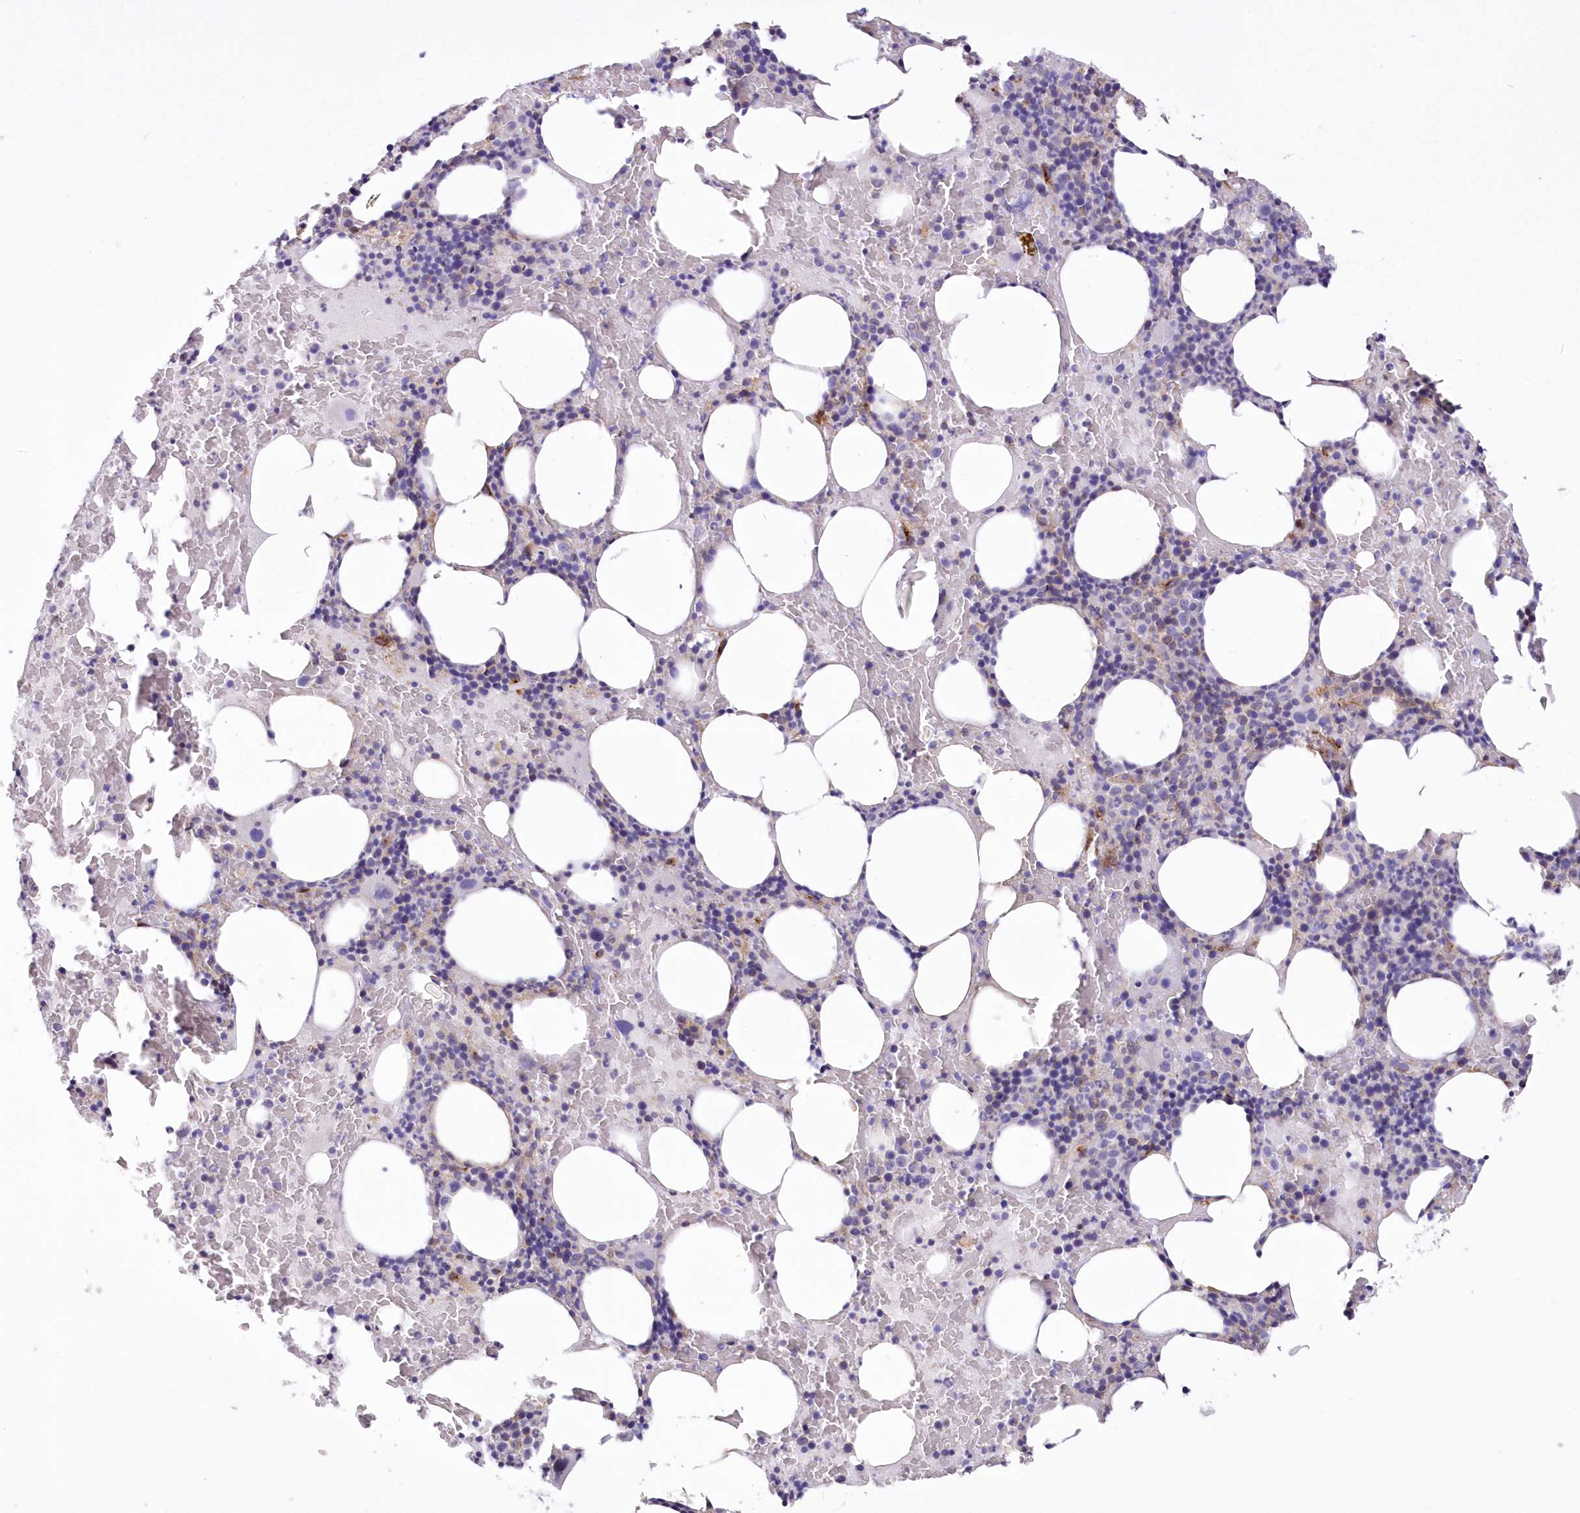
{"staining": {"intensity": "negative", "quantity": "none", "location": "none"}, "tissue": "bone marrow", "cell_type": "Hematopoietic cells", "image_type": "normal", "snomed": [{"axis": "morphology", "description": "Normal tissue, NOS"}, {"axis": "topography", "description": "Bone marrow"}], "caption": "The IHC micrograph has no significant staining in hematopoietic cells of bone marrow.", "gene": "RAB11FIP5", "patient": {"sex": "male", "age": 62}}